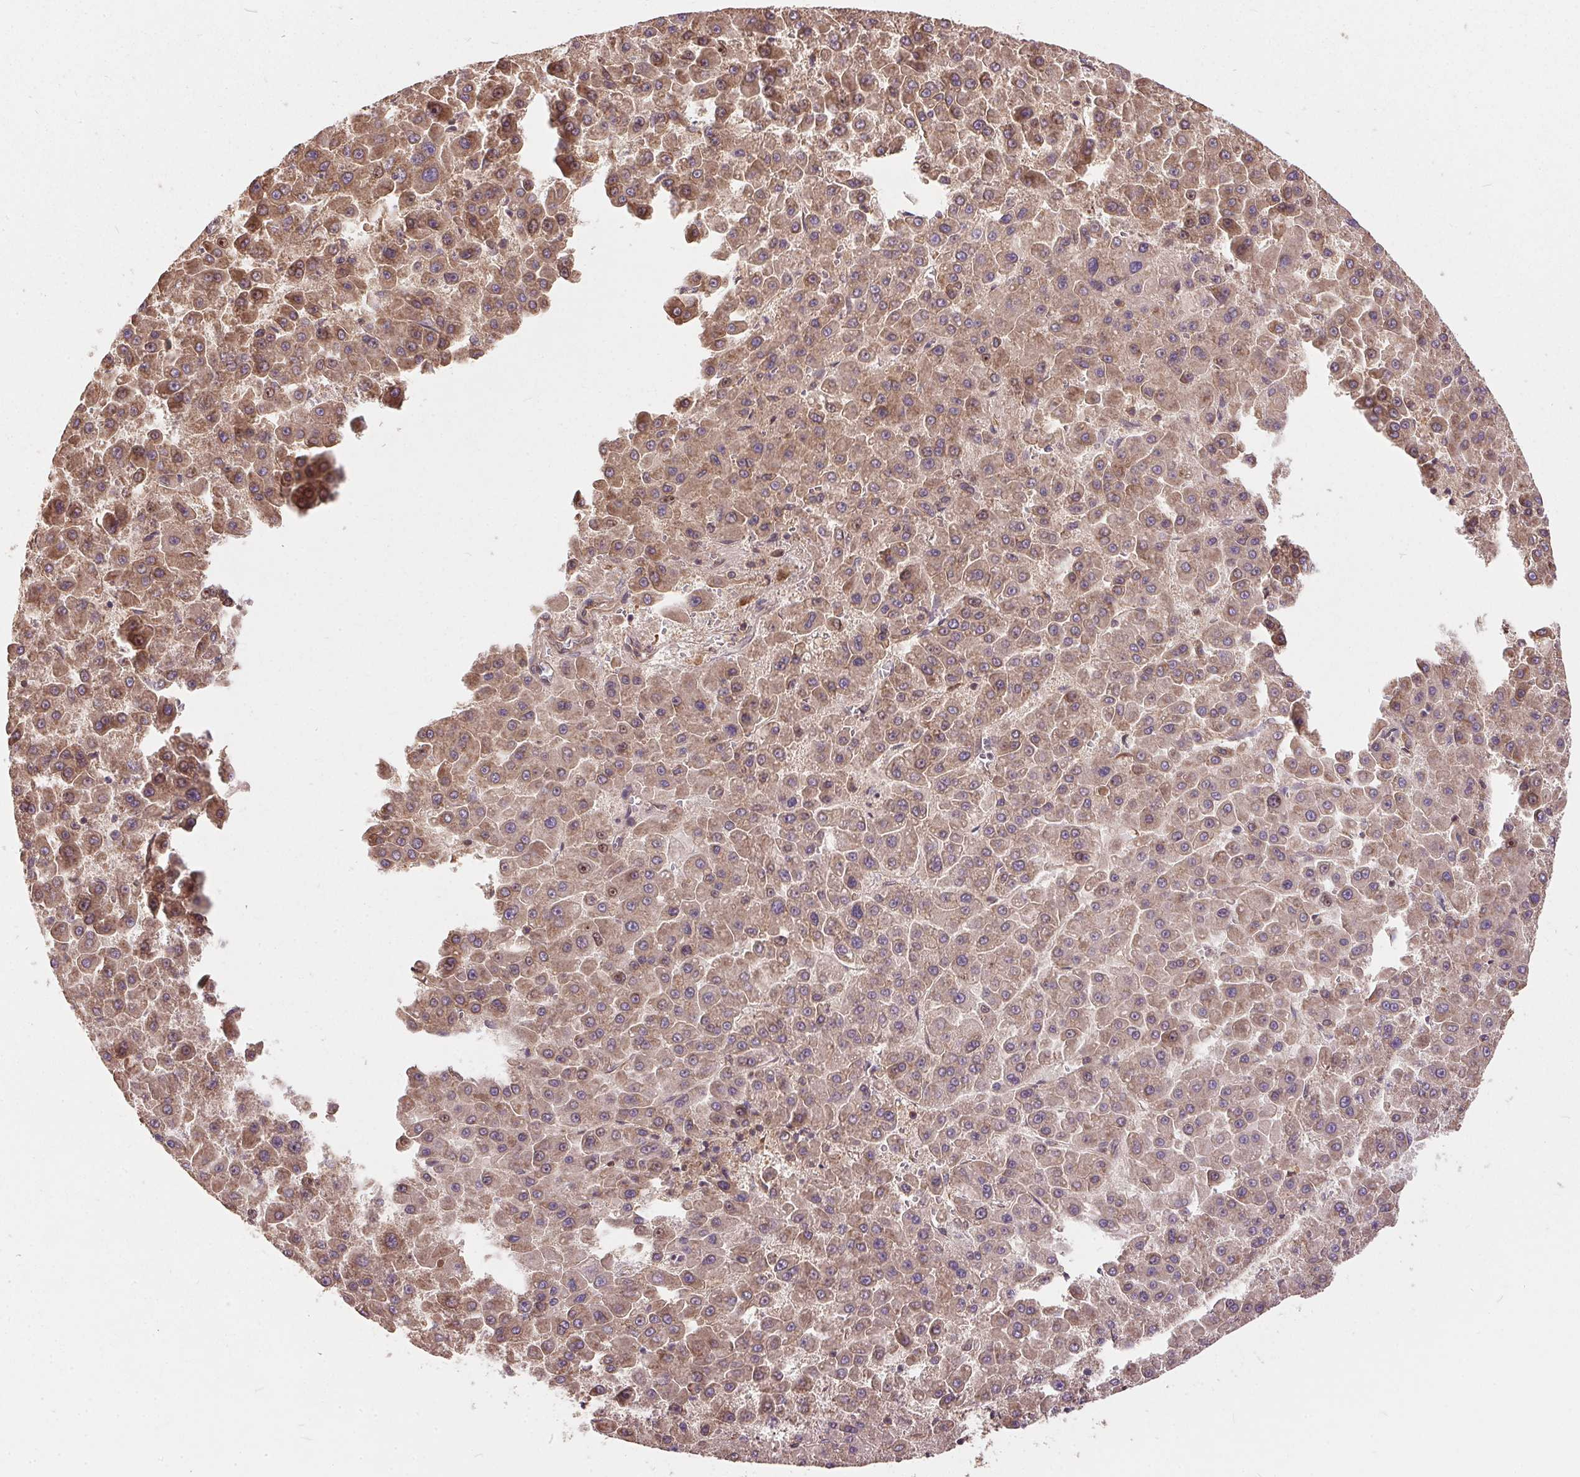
{"staining": {"intensity": "moderate", "quantity": ">75%", "location": "cytoplasmic/membranous"}, "tissue": "liver cancer", "cell_type": "Tumor cells", "image_type": "cancer", "snomed": [{"axis": "morphology", "description": "Carcinoma, Hepatocellular, NOS"}, {"axis": "topography", "description": "Liver"}], "caption": "The image reveals a brown stain indicating the presence of a protein in the cytoplasmic/membranous of tumor cells in hepatocellular carcinoma (liver). The staining is performed using DAB (3,3'-diaminobenzidine) brown chromogen to label protein expression. The nuclei are counter-stained blue using hematoxylin.", "gene": "EIF2S1", "patient": {"sex": "male", "age": 78}}